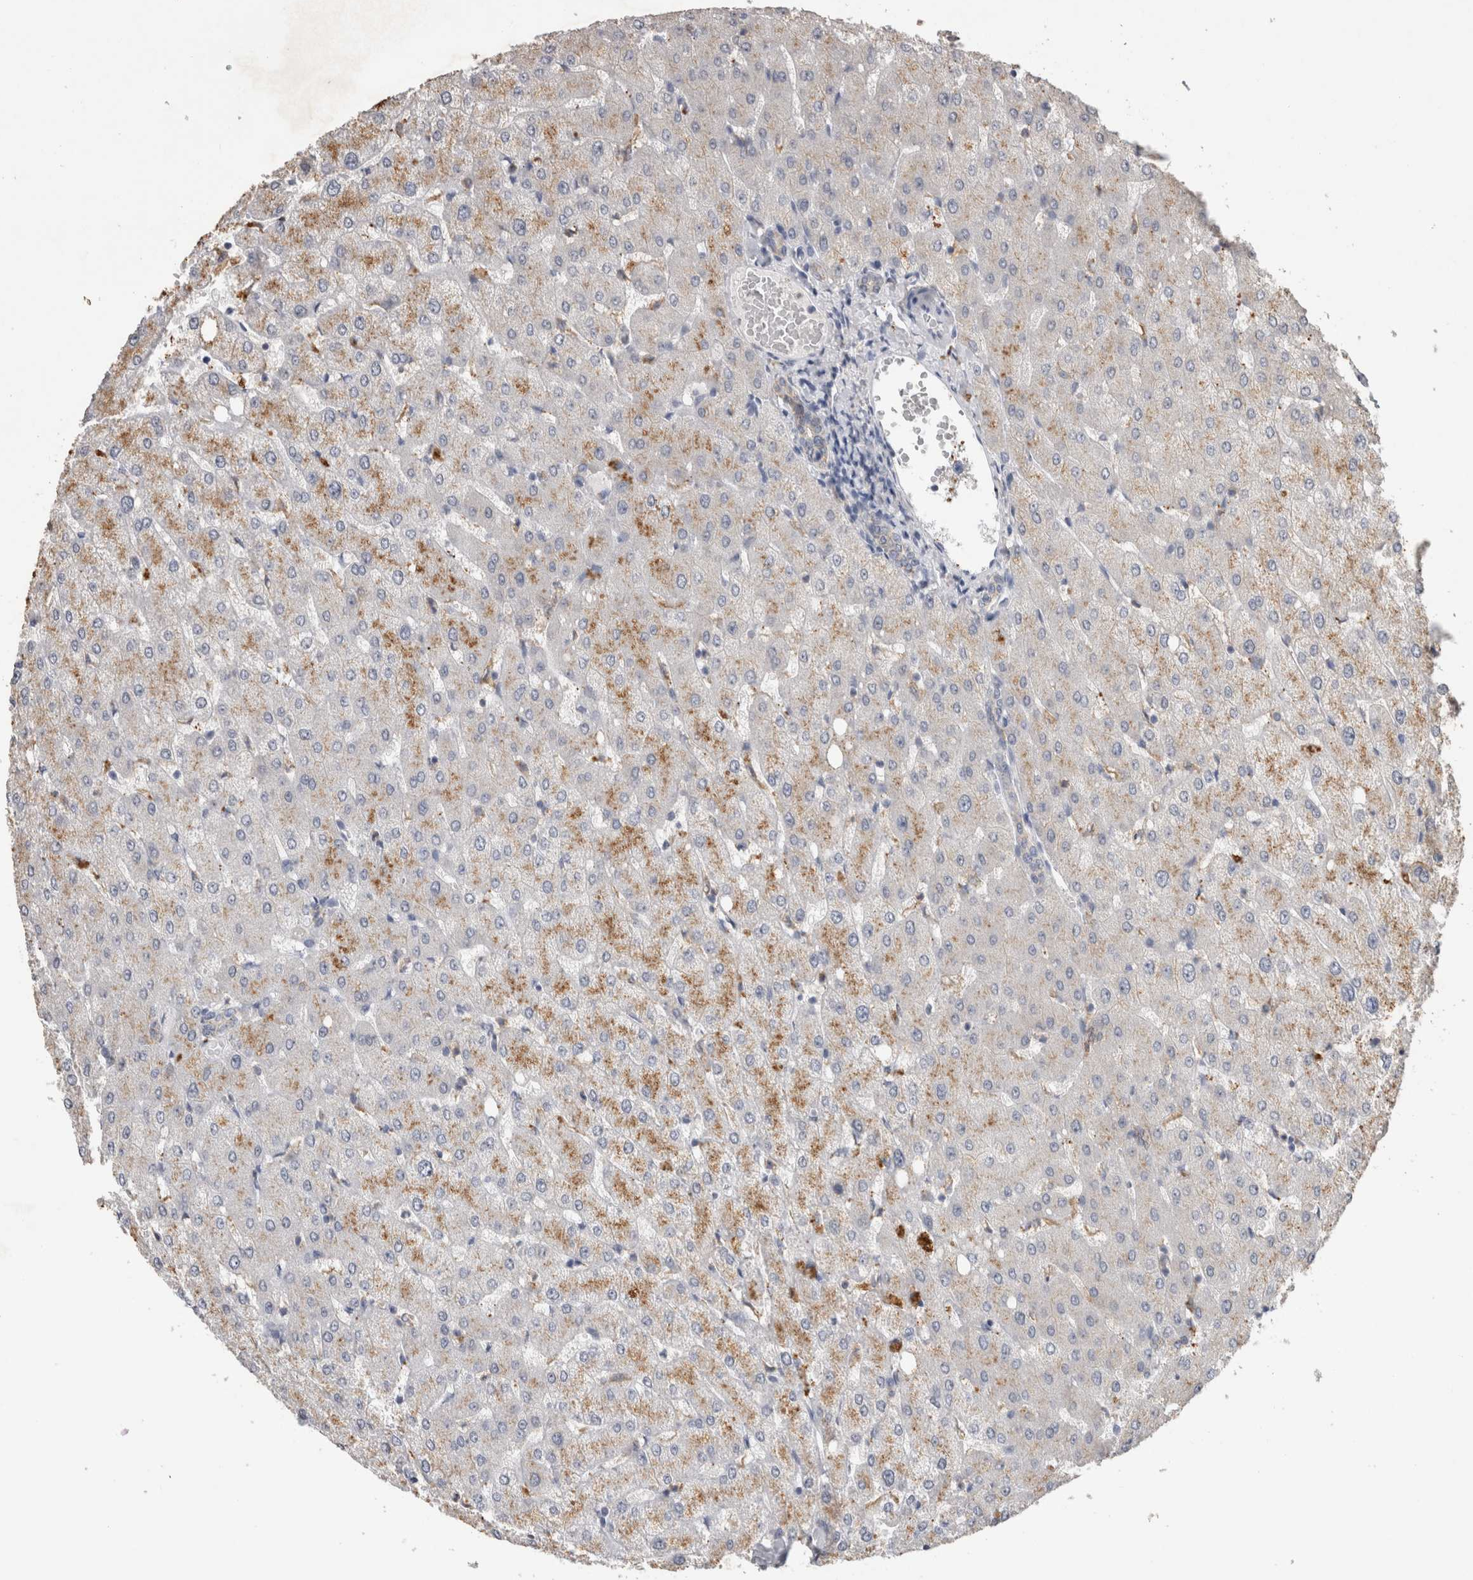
{"staining": {"intensity": "negative", "quantity": "none", "location": "none"}, "tissue": "liver", "cell_type": "Cholangiocytes", "image_type": "normal", "snomed": [{"axis": "morphology", "description": "Normal tissue, NOS"}, {"axis": "topography", "description": "Liver"}], "caption": "Liver stained for a protein using immunohistochemistry (IHC) demonstrates no expression cholangiocytes.", "gene": "CNTFR", "patient": {"sex": "female", "age": 54}}